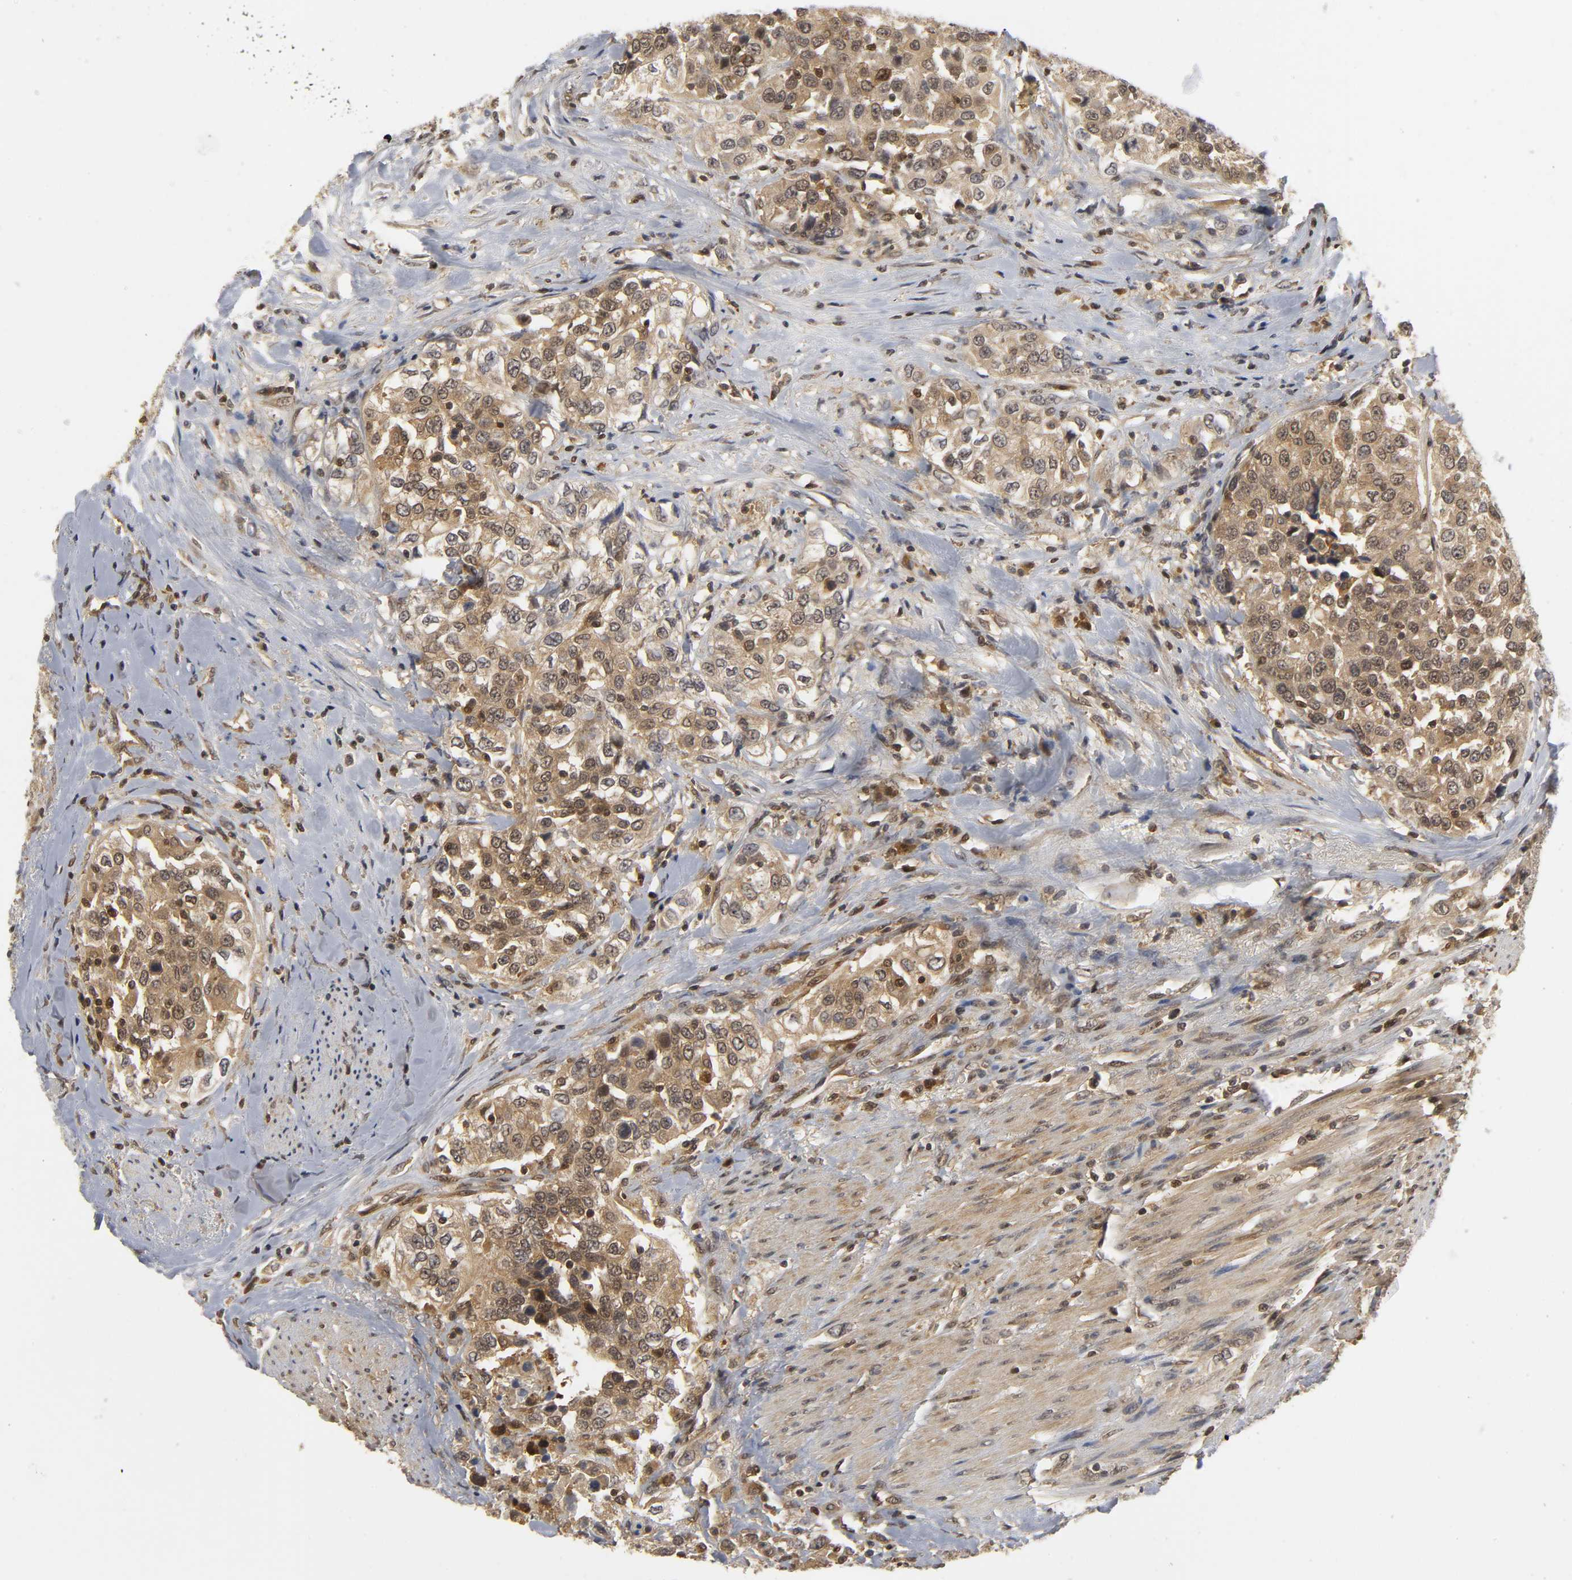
{"staining": {"intensity": "moderate", "quantity": ">75%", "location": "cytoplasmic/membranous,nuclear"}, "tissue": "urothelial cancer", "cell_type": "Tumor cells", "image_type": "cancer", "snomed": [{"axis": "morphology", "description": "Urothelial carcinoma, High grade"}, {"axis": "topography", "description": "Urinary bladder"}], "caption": "Urothelial cancer tissue demonstrates moderate cytoplasmic/membranous and nuclear positivity in approximately >75% of tumor cells, visualized by immunohistochemistry.", "gene": "PARK7", "patient": {"sex": "female", "age": 80}}